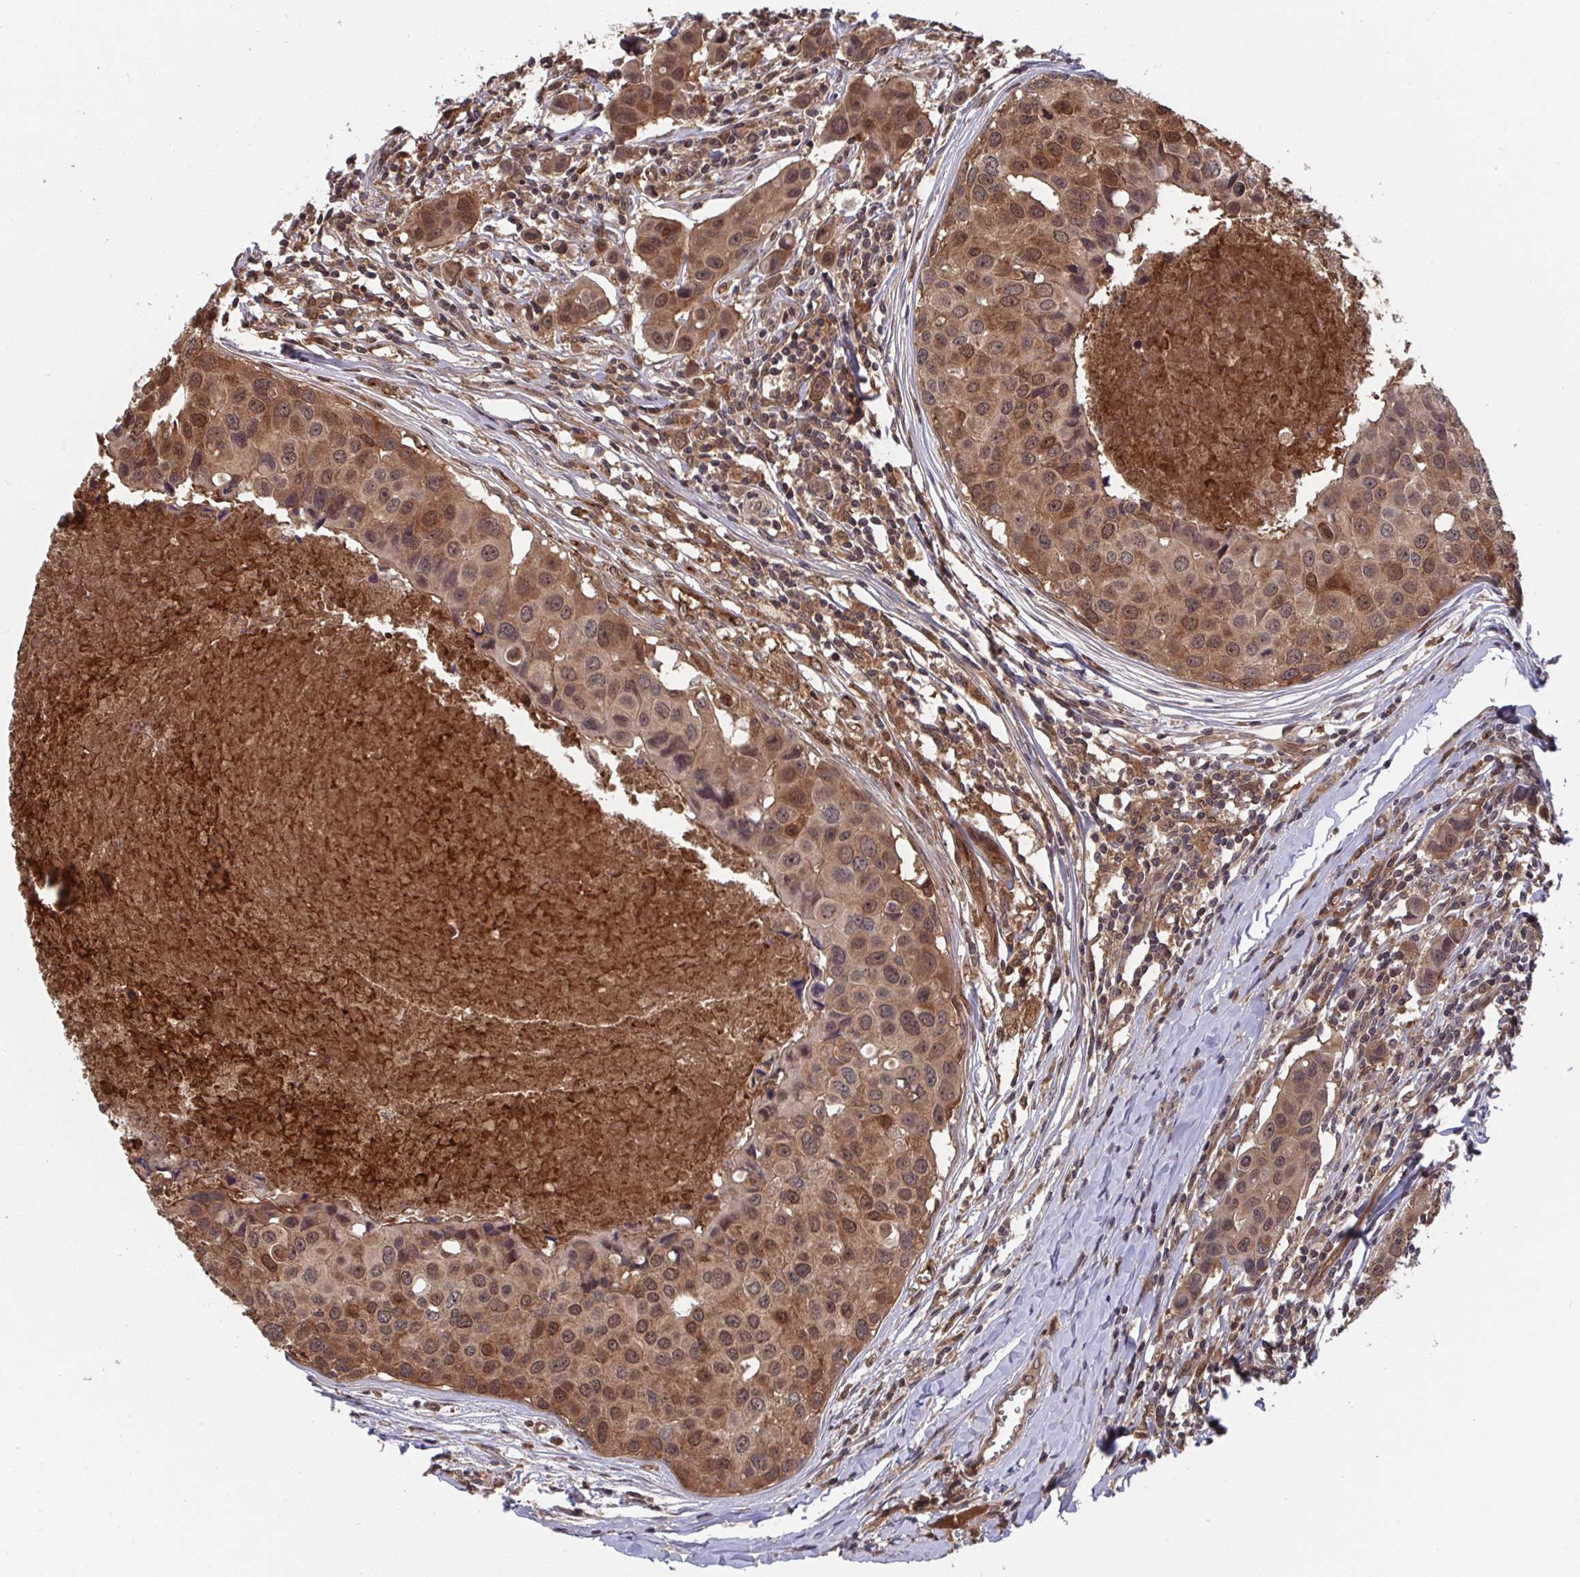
{"staining": {"intensity": "moderate", "quantity": ">75%", "location": "cytoplasmic/membranous,nuclear"}, "tissue": "breast cancer", "cell_type": "Tumor cells", "image_type": "cancer", "snomed": [{"axis": "morphology", "description": "Duct carcinoma"}, {"axis": "topography", "description": "Breast"}], "caption": "The photomicrograph demonstrates immunohistochemical staining of breast intraductal carcinoma. There is moderate cytoplasmic/membranous and nuclear positivity is appreciated in approximately >75% of tumor cells.", "gene": "TIGAR", "patient": {"sex": "female", "age": 24}}